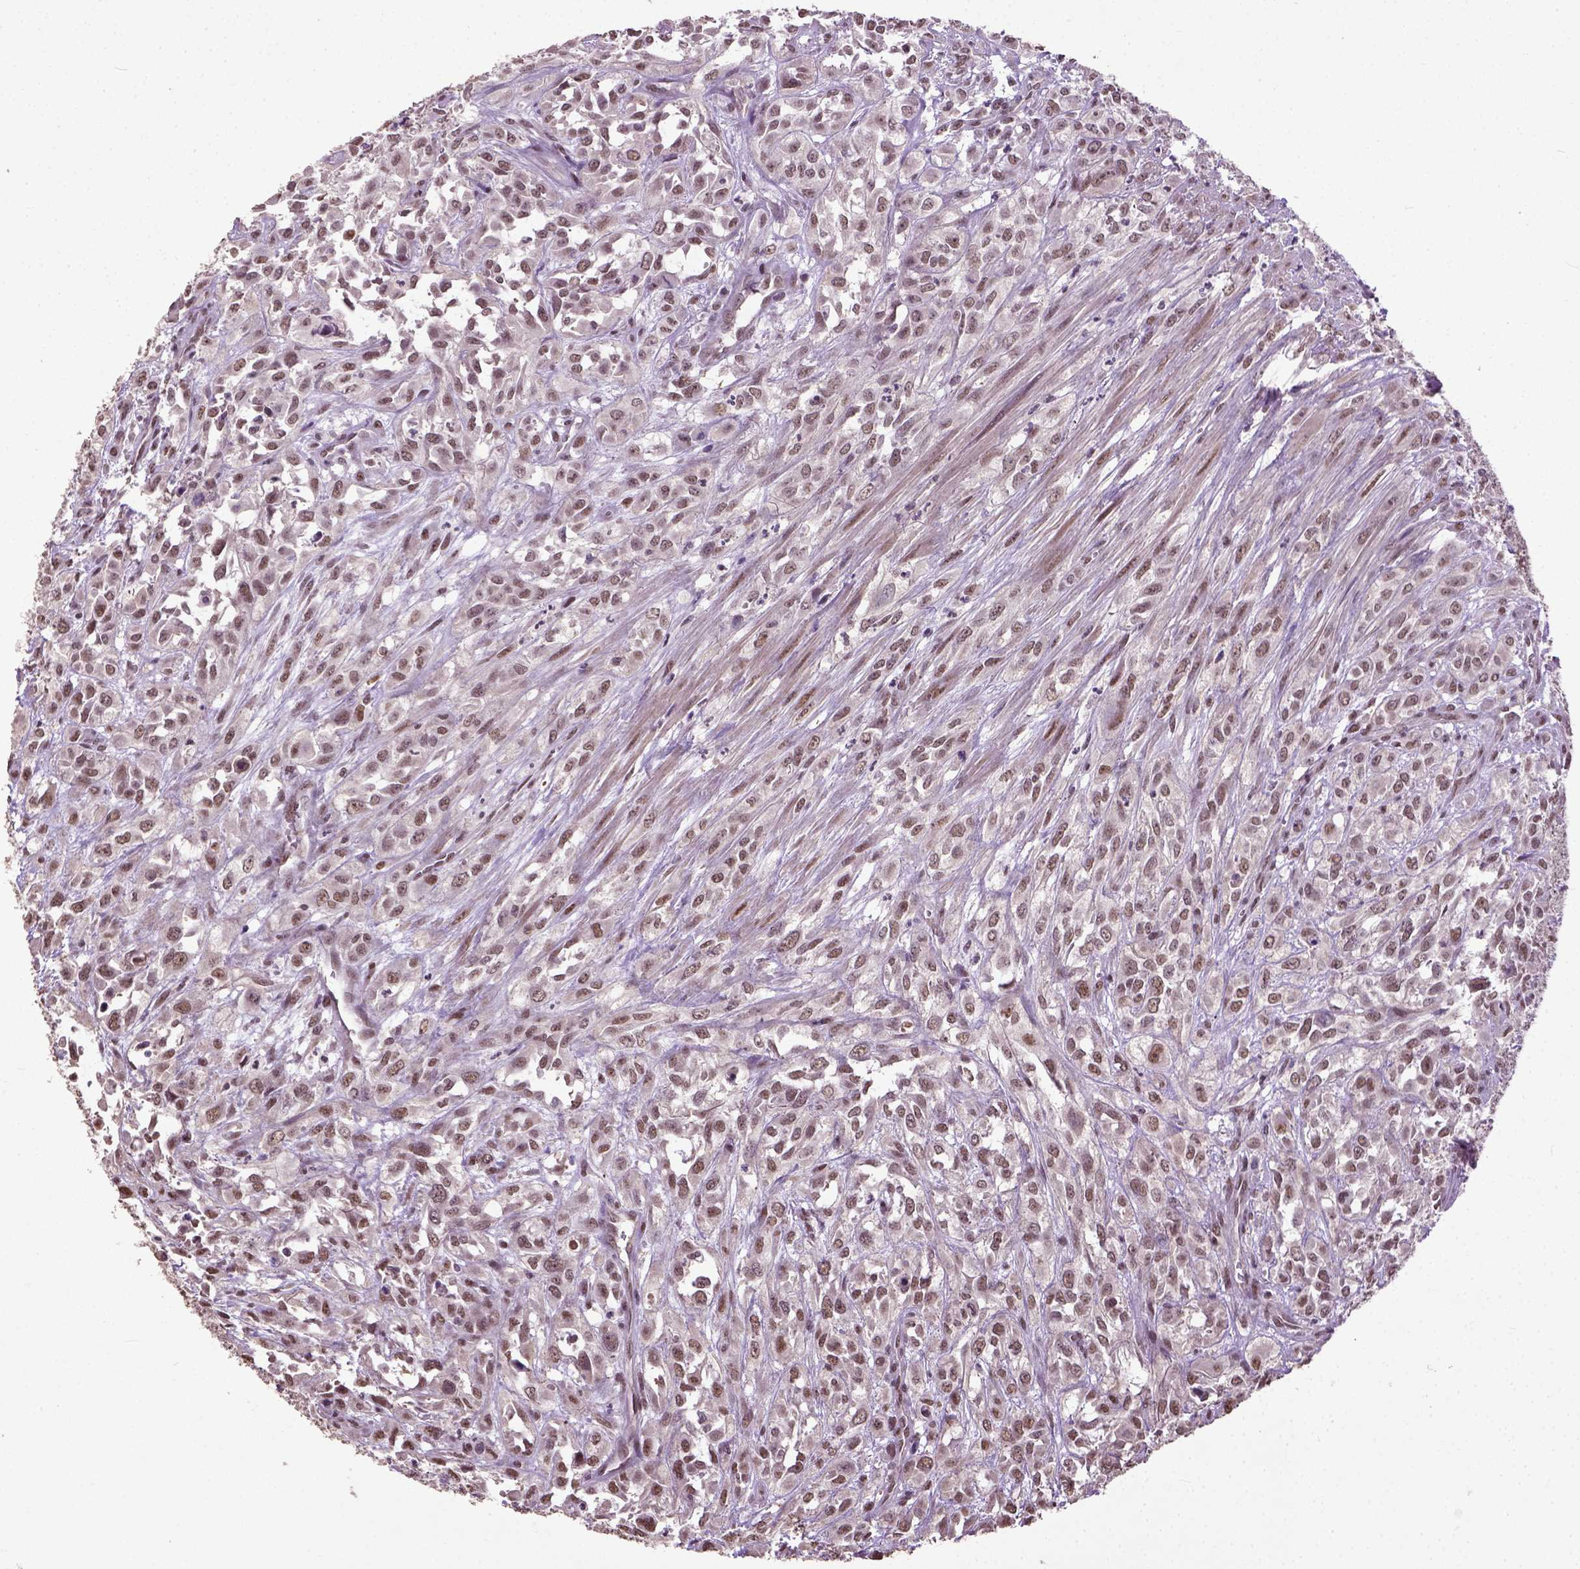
{"staining": {"intensity": "moderate", "quantity": ">75%", "location": "nuclear"}, "tissue": "urothelial cancer", "cell_type": "Tumor cells", "image_type": "cancer", "snomed": [{"axis": "morphology", "description": "Urothelial carcinoma, High grade"}, {"axis": "topography", "description": "Urinary bladder"}], "caption": "A brown stain labels moderate nuclear positivity of a protein in human urothelial carcinoma (high-grade) tumor cells.", "gene": "UBA3", "patient": {"sex": "male", "age": 67}}